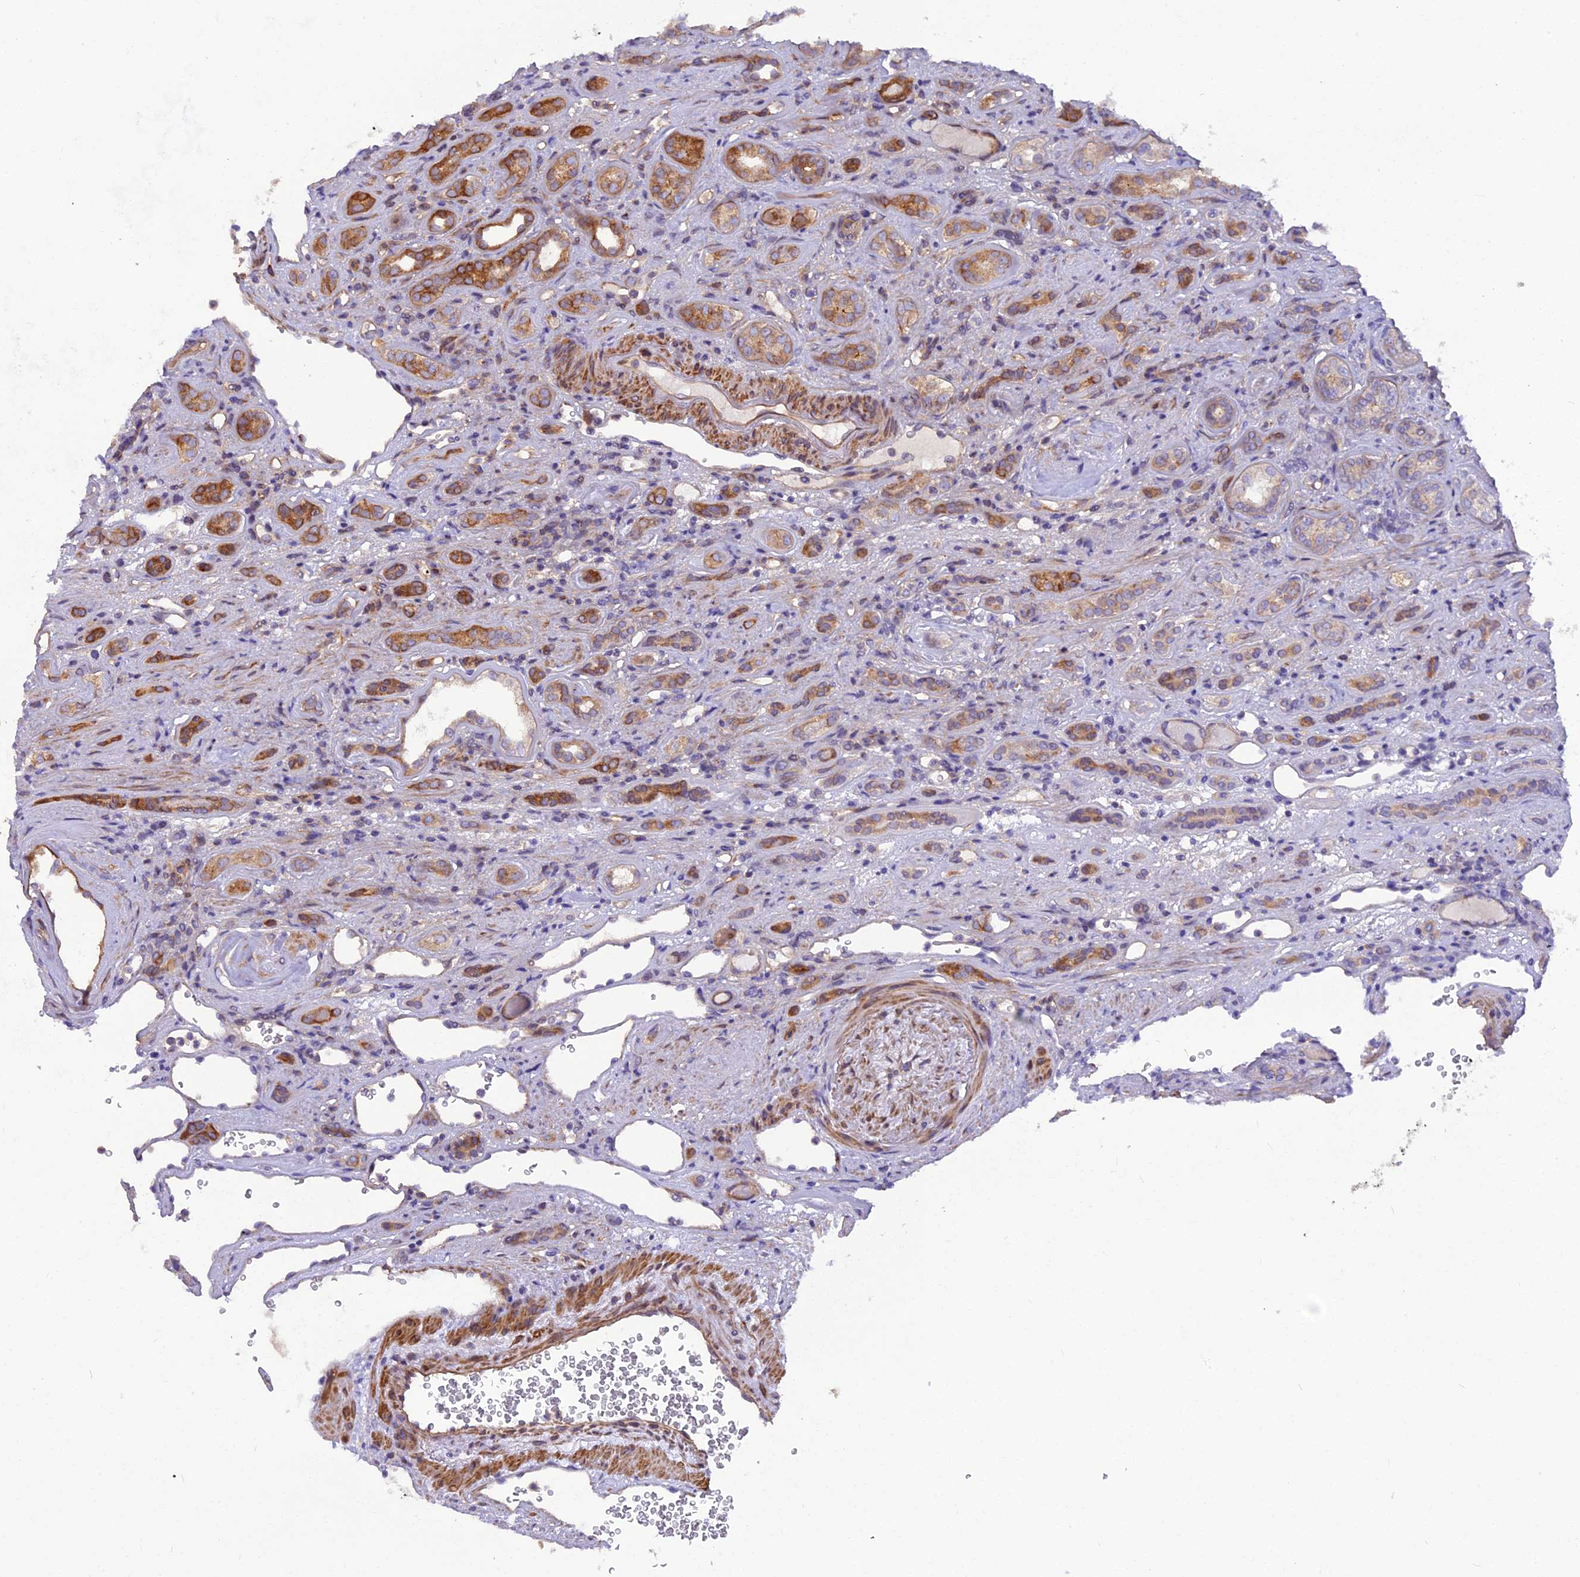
{"staining": {"intensity": "moderate", "quantity": ">75%", "location": "cytoplasmic/membranous"}, "tissue": "renal cancer", "cell_type": "Tumor cells", "image_type": "cancer", "snomed": [{"axis": "morphology", "description": "Adenocarcinoma, NOS"}, {"axis": "topography", "description": "Kidney"}], "caption": "High-power microscopy captured an immunohistochemistry (IHC) micrograph of renal cancer (adenocarcinoma), revealing moderate cytoplasmic/membranous staining in about >75% of tumor cells.", "gene": "ANO3", "patient": {"sex": "female", "age": 69}}